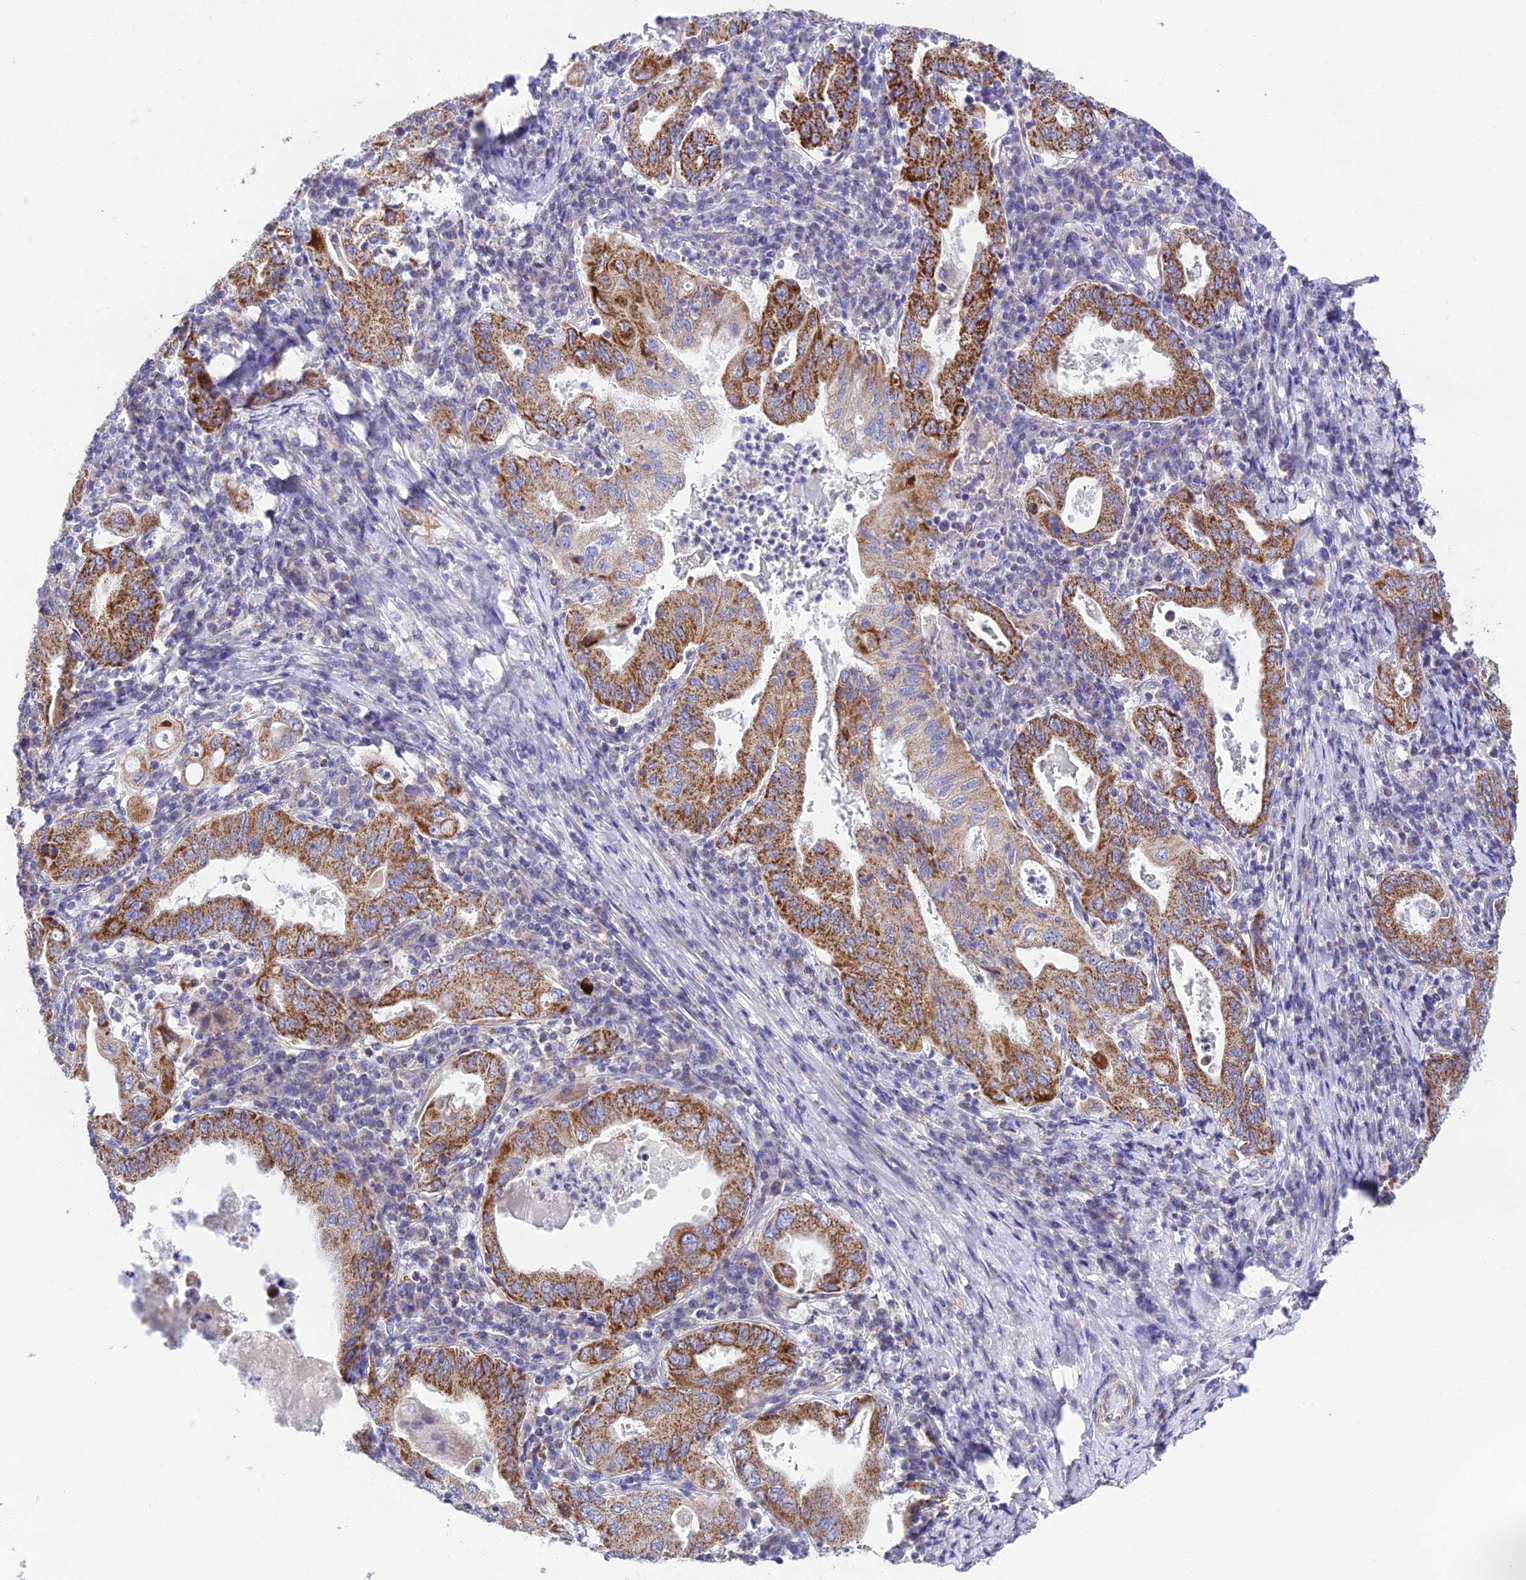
{"staining": {"intensity": "moderate", "quantity": ">75%", "location": "cytoplasmic/membranous"}, "tissue": "stomach cancer", "cell_type": "Tumor cells", "image_type": "cancer", "snomed": [{"axis": "morphology", "description": "Normal tissue, NOS"}, {"axis": "morphology", "description": "Adenocarcinoma, NOS"}, {"axis": "topography", "description": "Esophagus"}, {"axis": "topography", "description": "Stomach, upper"}, {"axis": "topography", "description": "Peripheral nerve tissue"}], "caption": "Stomach adenocarcinoma stained for a protein (brown) demonstrates moderate cytoplasmic/membranous positive expression in approximately >75% of tumor cells.", "gene": "HSDL2", "patient": {"sex": "male", "age": 62}}